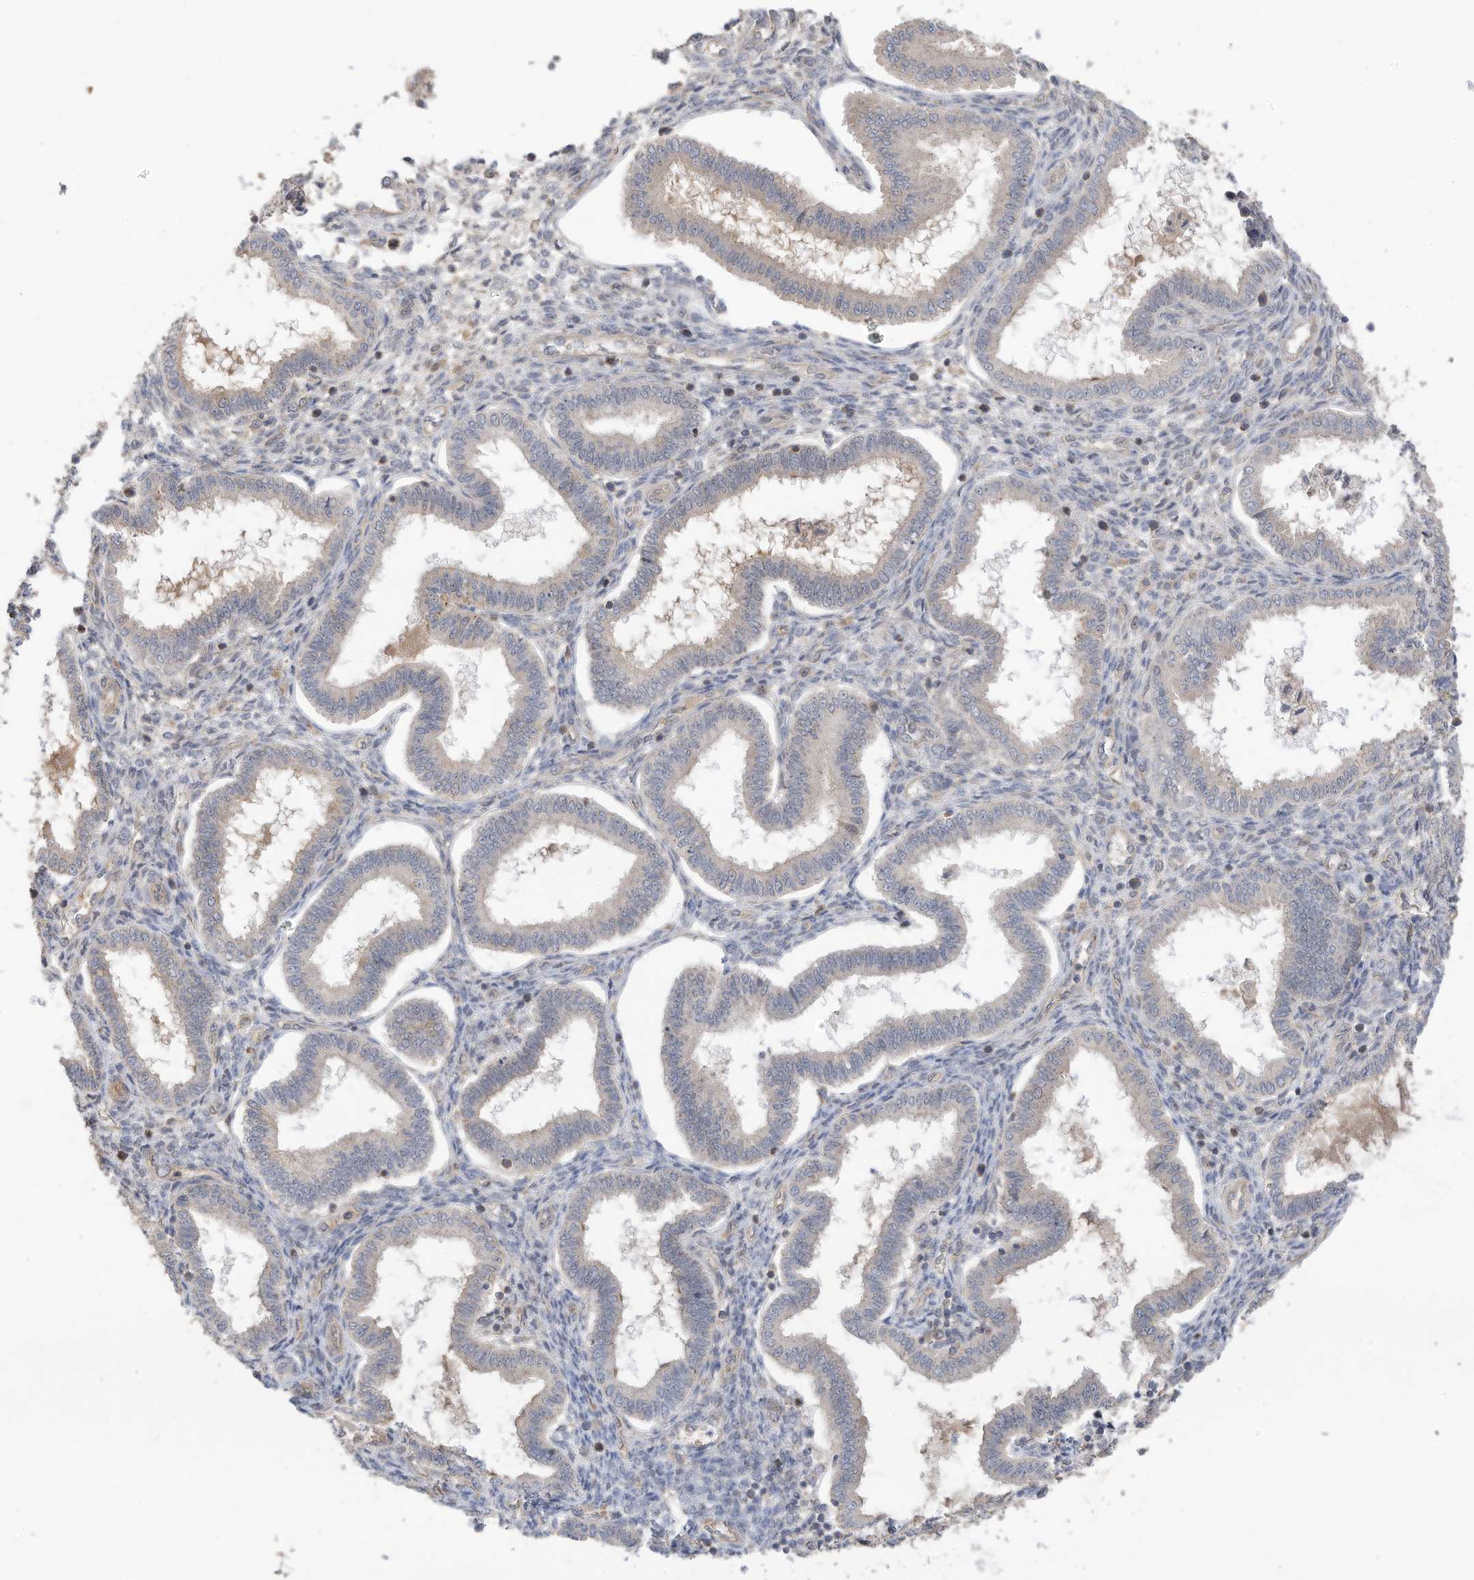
{"staining": {"intensity": "negative", "quantity": "none", "location": "none"}, "tissue": "endometrium", "cell_type": "Cells in endometrial stroma", "image_type": "normal", "snomed": [{"axis": "morphology", "description": "Normal tissue, NOS"}, {"axis": "topography", "description": "Endometrium"}], "caption": "Immunohistochemical staining of normal endometrium shows no significant positivity in cells in endometrial stroma.", "gene": "REC8", "patient": {"sex": "female", "age": 24}}